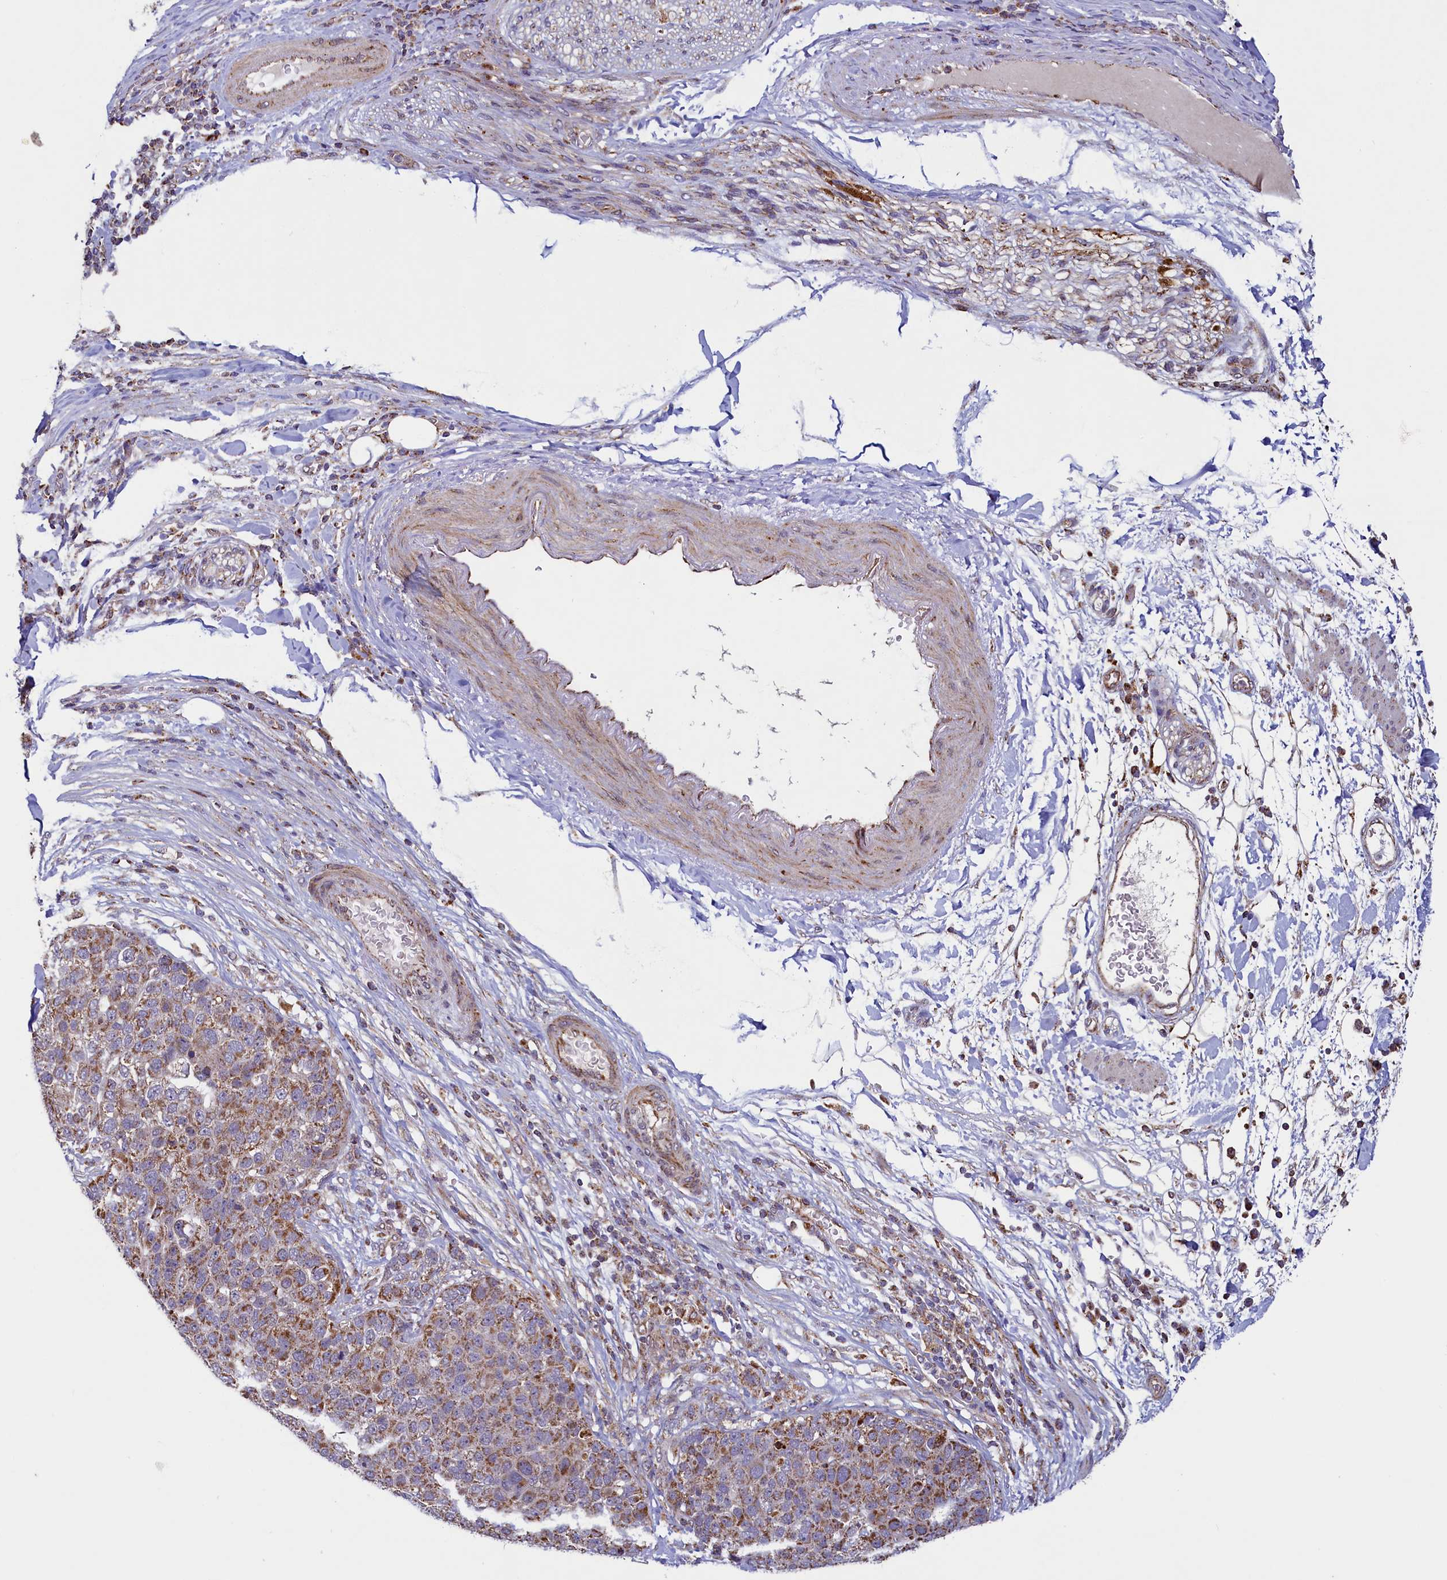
{"staining": {"intensity": "moderate", "quantity": ">75%", "location": "cytoplasmic/membranous"}, "tissue": "pancreatic cancer", "cell_type": "Tumor cells", "image_type": "cancer", "snomed": [{"axis": "morphology", "description": "Adenocarcinoma, NOS"}, {"axis": "topography", "description": "Pancreas"}], "caption": "Moderate cytoplasmic/membranous staining for a protein is identified in about >75% of tumor cells of pancreatic cancer (adenocarcinoma) using IHC.", "gene": "ZNF577", "patient": {"sex": "female", "age": 61}}